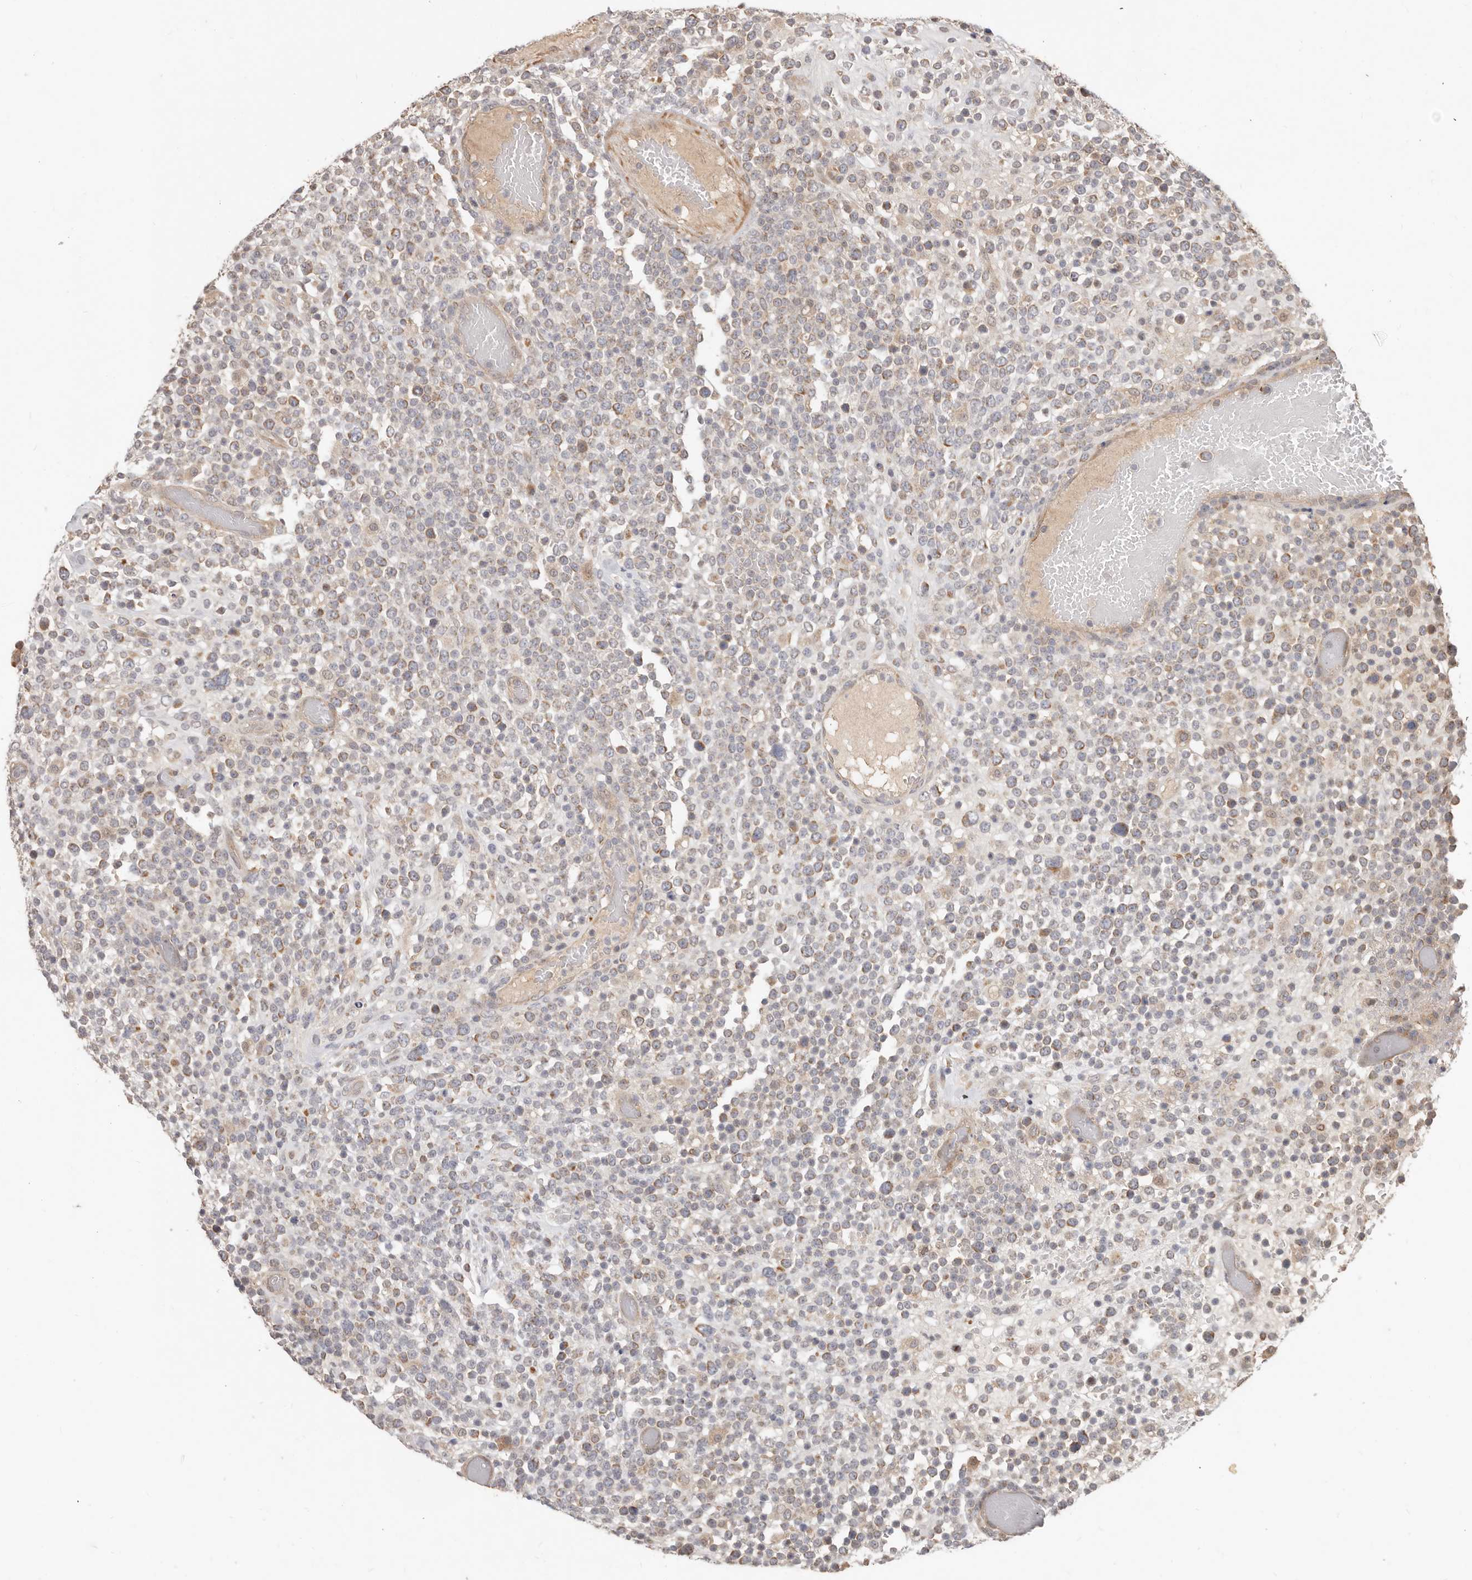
{"staining": {"intensity": "weak", "quantity": "25%-75%", "location": "cytoplasmic/membranous"}, "tissue": "lymphoma", "cell_type": "Tumor cells", "image_type": "cancer", "snomed": [{"axis": "morphology", "description": "Malignant lymphoma, non-Hodgkin's type, High grade"}, {"axis": "topography", "description": "Colon"}], "caption": "Protein staining of lymphoma tissue exhibits weak cytoplasmic/membranous positivity in approximately 25%-75% of tumor cells. (DAB (3,3'-diaminobenzidine) IHC, brown staining for protein, blue staining for nuclei).", "gene": "MTFR2", "patient": {"sex": "female", "age": 53}}